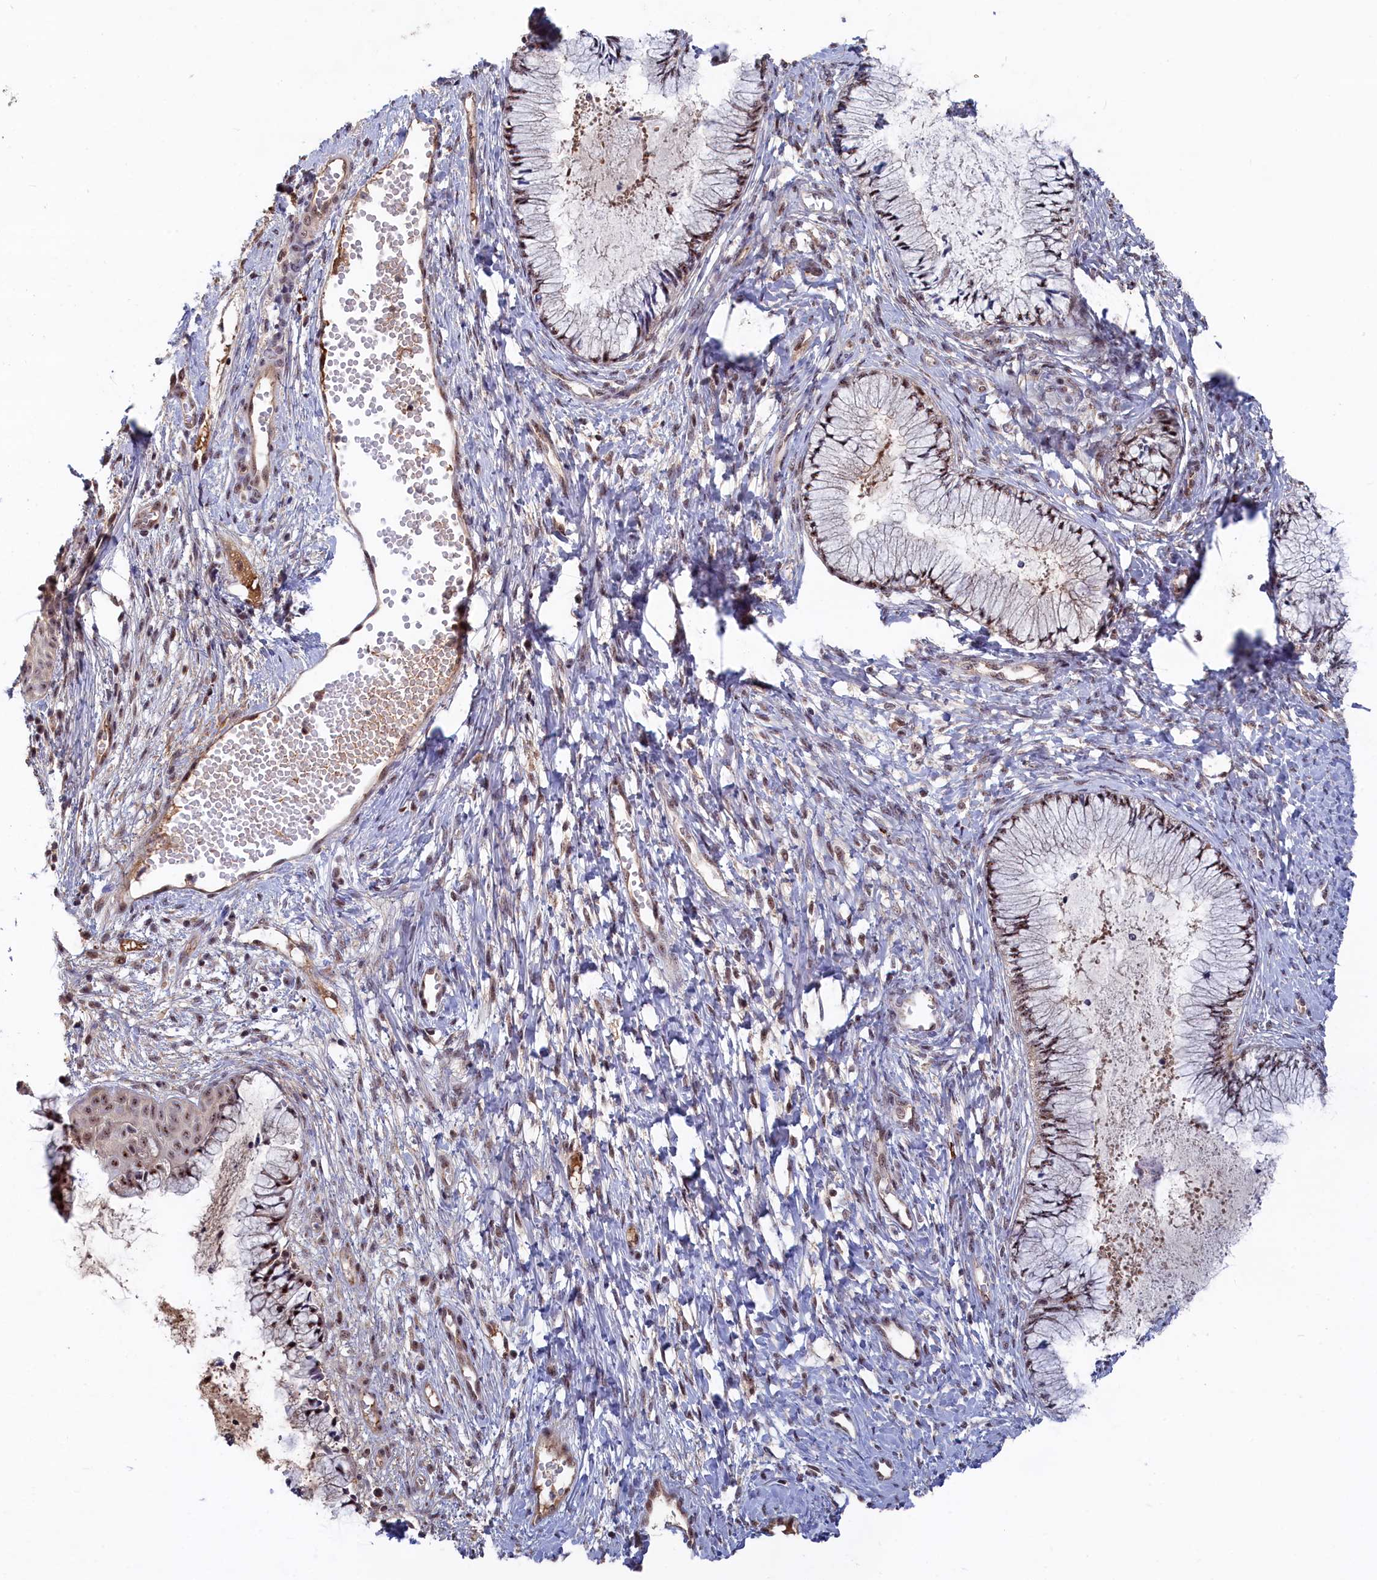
{"staining": {"intensity": "moderate", "quantity": ">75%", "location": "nuclear"}, "tissue": "cervix", "cell_type": "Glandular cells", "image_type": "normal", "snomed": [{"axis": "morphology", "description": "Normal tissue, NOS"}, {"axis": "topography", "description": "Cervix"}], "caption": "Approximately >75% of glandular cells in unremarkable human cervix show moderate nuclear protein staining as visualized by brown immunohistochemical staining.", "gene": "TAB1", "patient": {"sex": "female", "age": 42}}